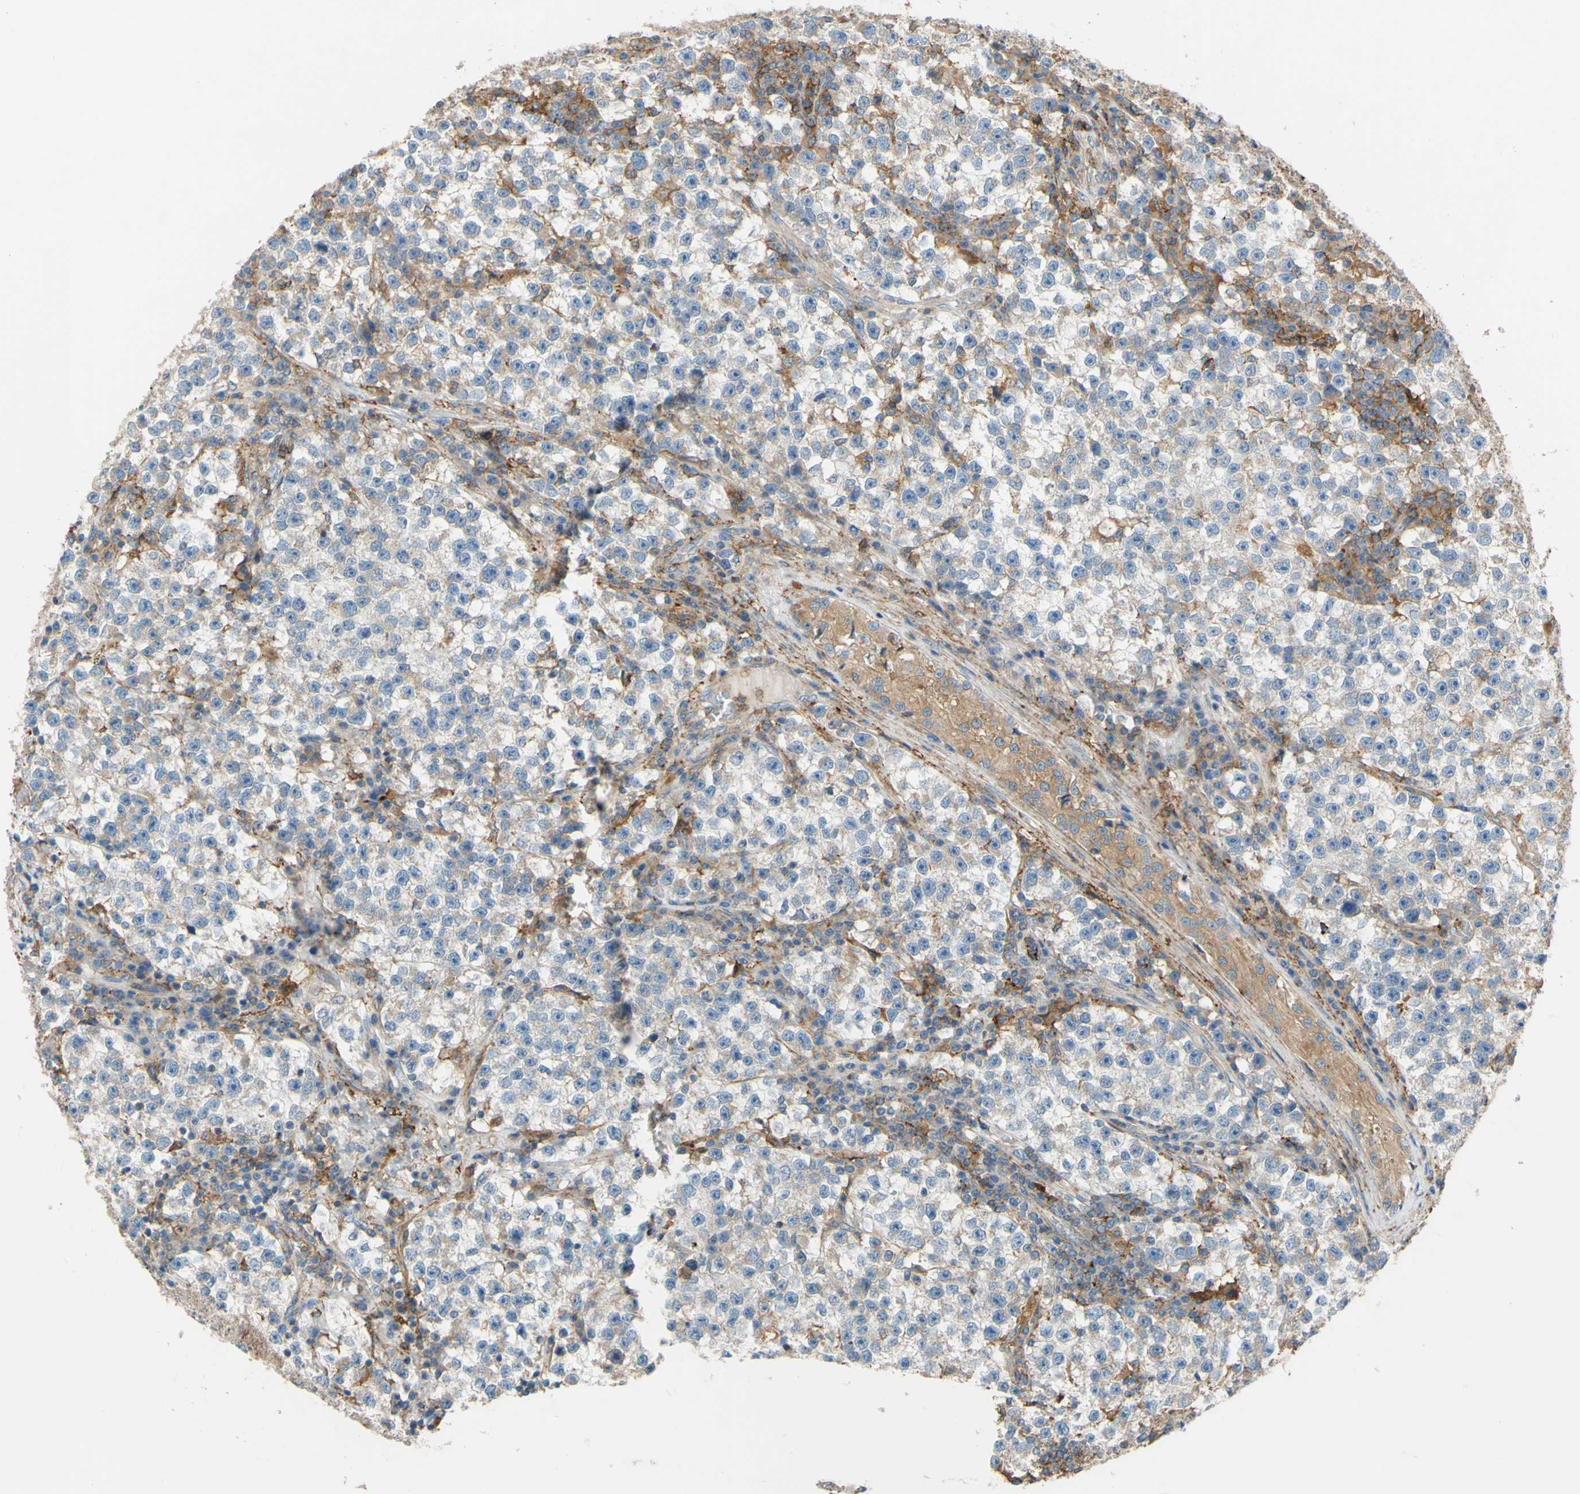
{"staining": {"intensity": "weak", "quantity": "<25%", "location": "cytoplasmic/membranous"}, "tissue": "testis cancer", "cell_type": "Tumor cells", "image_type": "cancer", "snomed": [{"axis": "morphology", "description": "Seminoma, NOS"}, {"axis": "topography", "description": "Testis"}], "caption": "A high-resolution photomicrograph shows immunohistochemistry staining of testis cancer (seminoma), which shows no significant positivity in tumor cells.", "gene": "POR", "patient": {"sex": "male", "age": 22}}